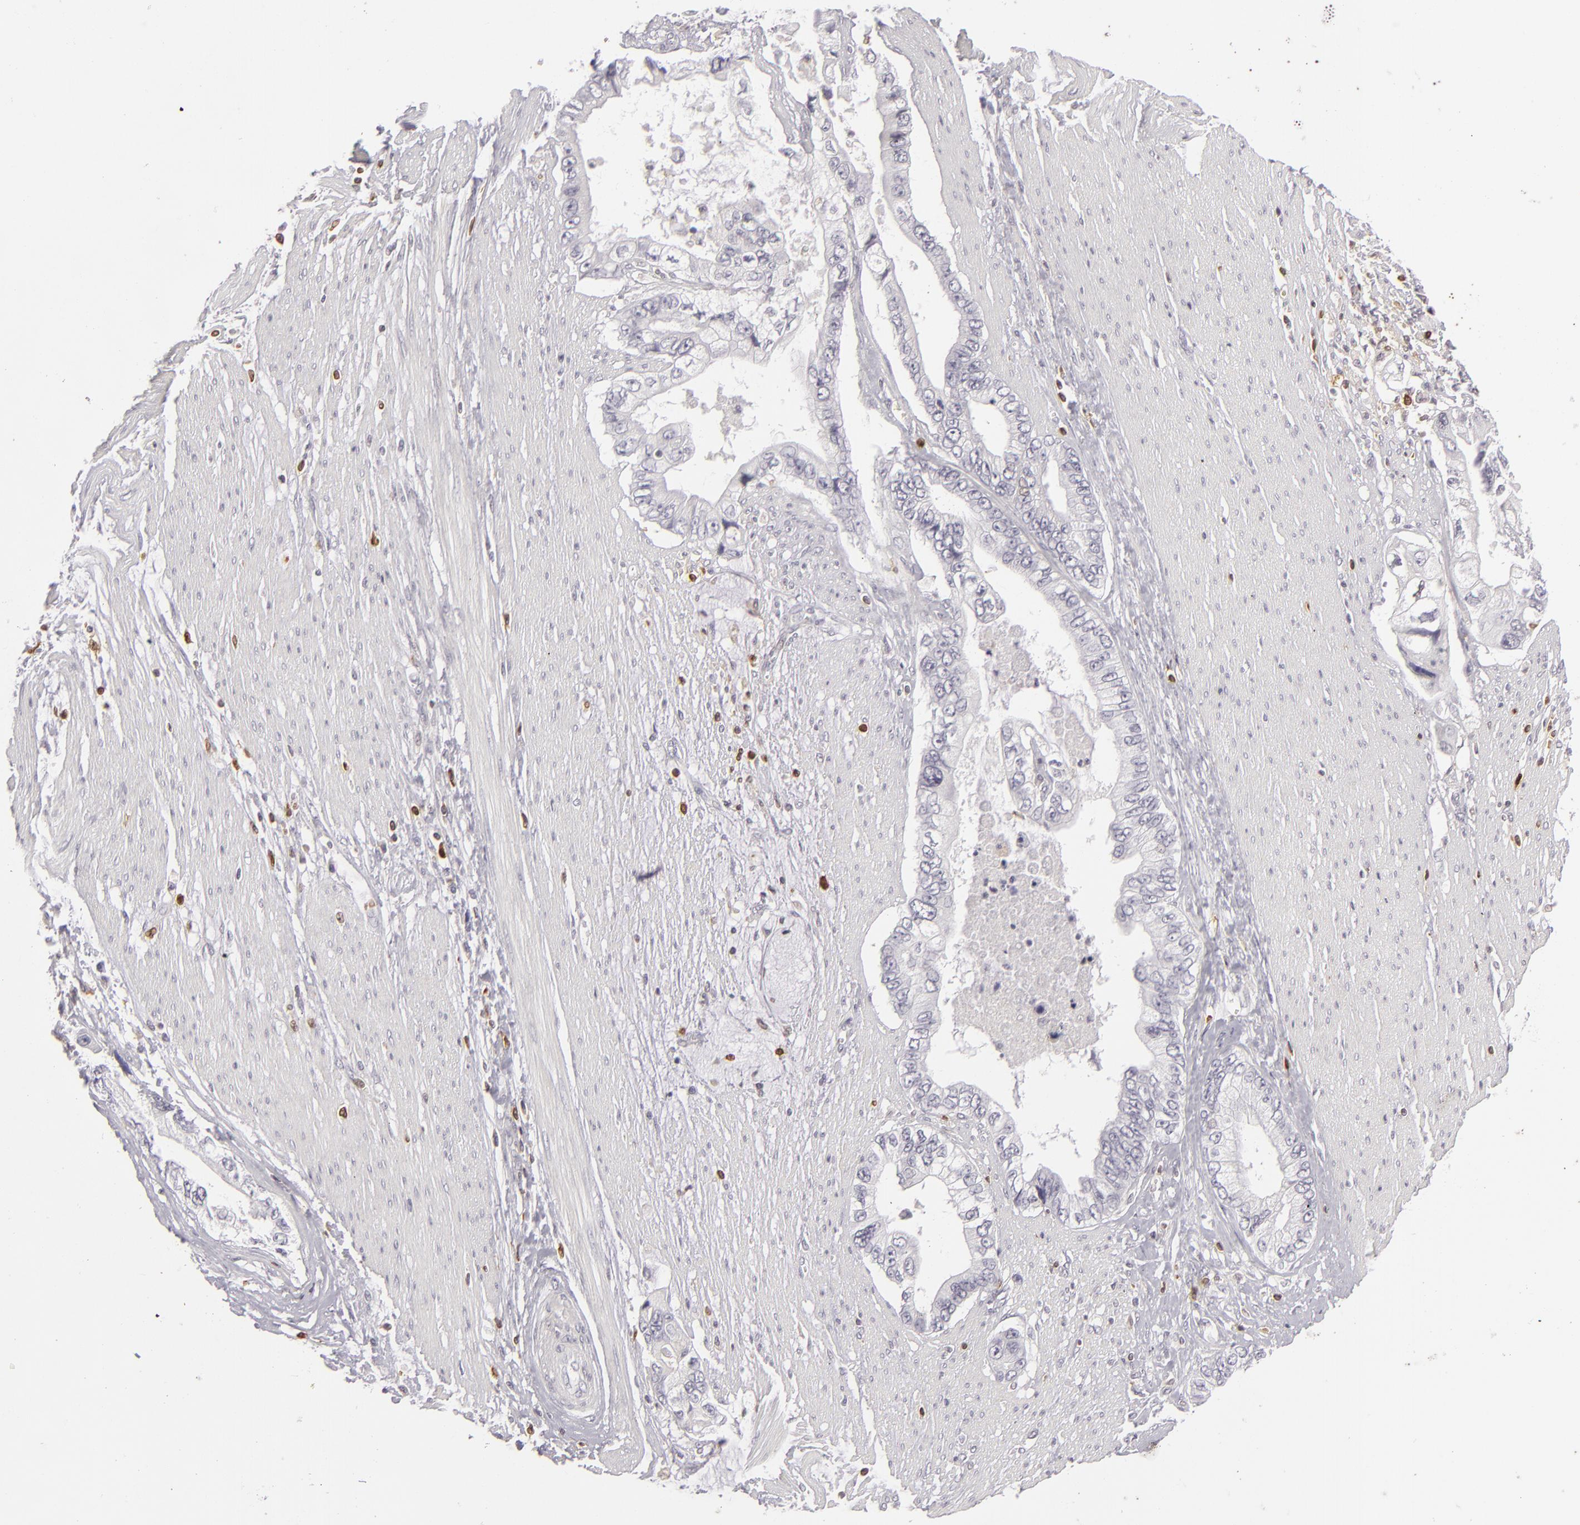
{"staining": {"intensity": "negative", "quantity": "none", "location": "none"}, "tissue": "pancreatic cancer", "cell_type": "Tumor cells", "image_type": "cancer", "snomed": [{"axis": "morphology", "description": "Adenocarcinoma, NOS"}, {"axis": "topography", "description": "Pancreas"}, {"axis": "topography", "description": "Stomach, upper"}], "caption": "Immunohistochemistry photomicrograph of adenocarcinoma (pancreatic) stained for a protein (brown), which shows no staining in tumor cells.", "gene": "APOBEC3G", "patient": {"sex": "male", "age": 77}}